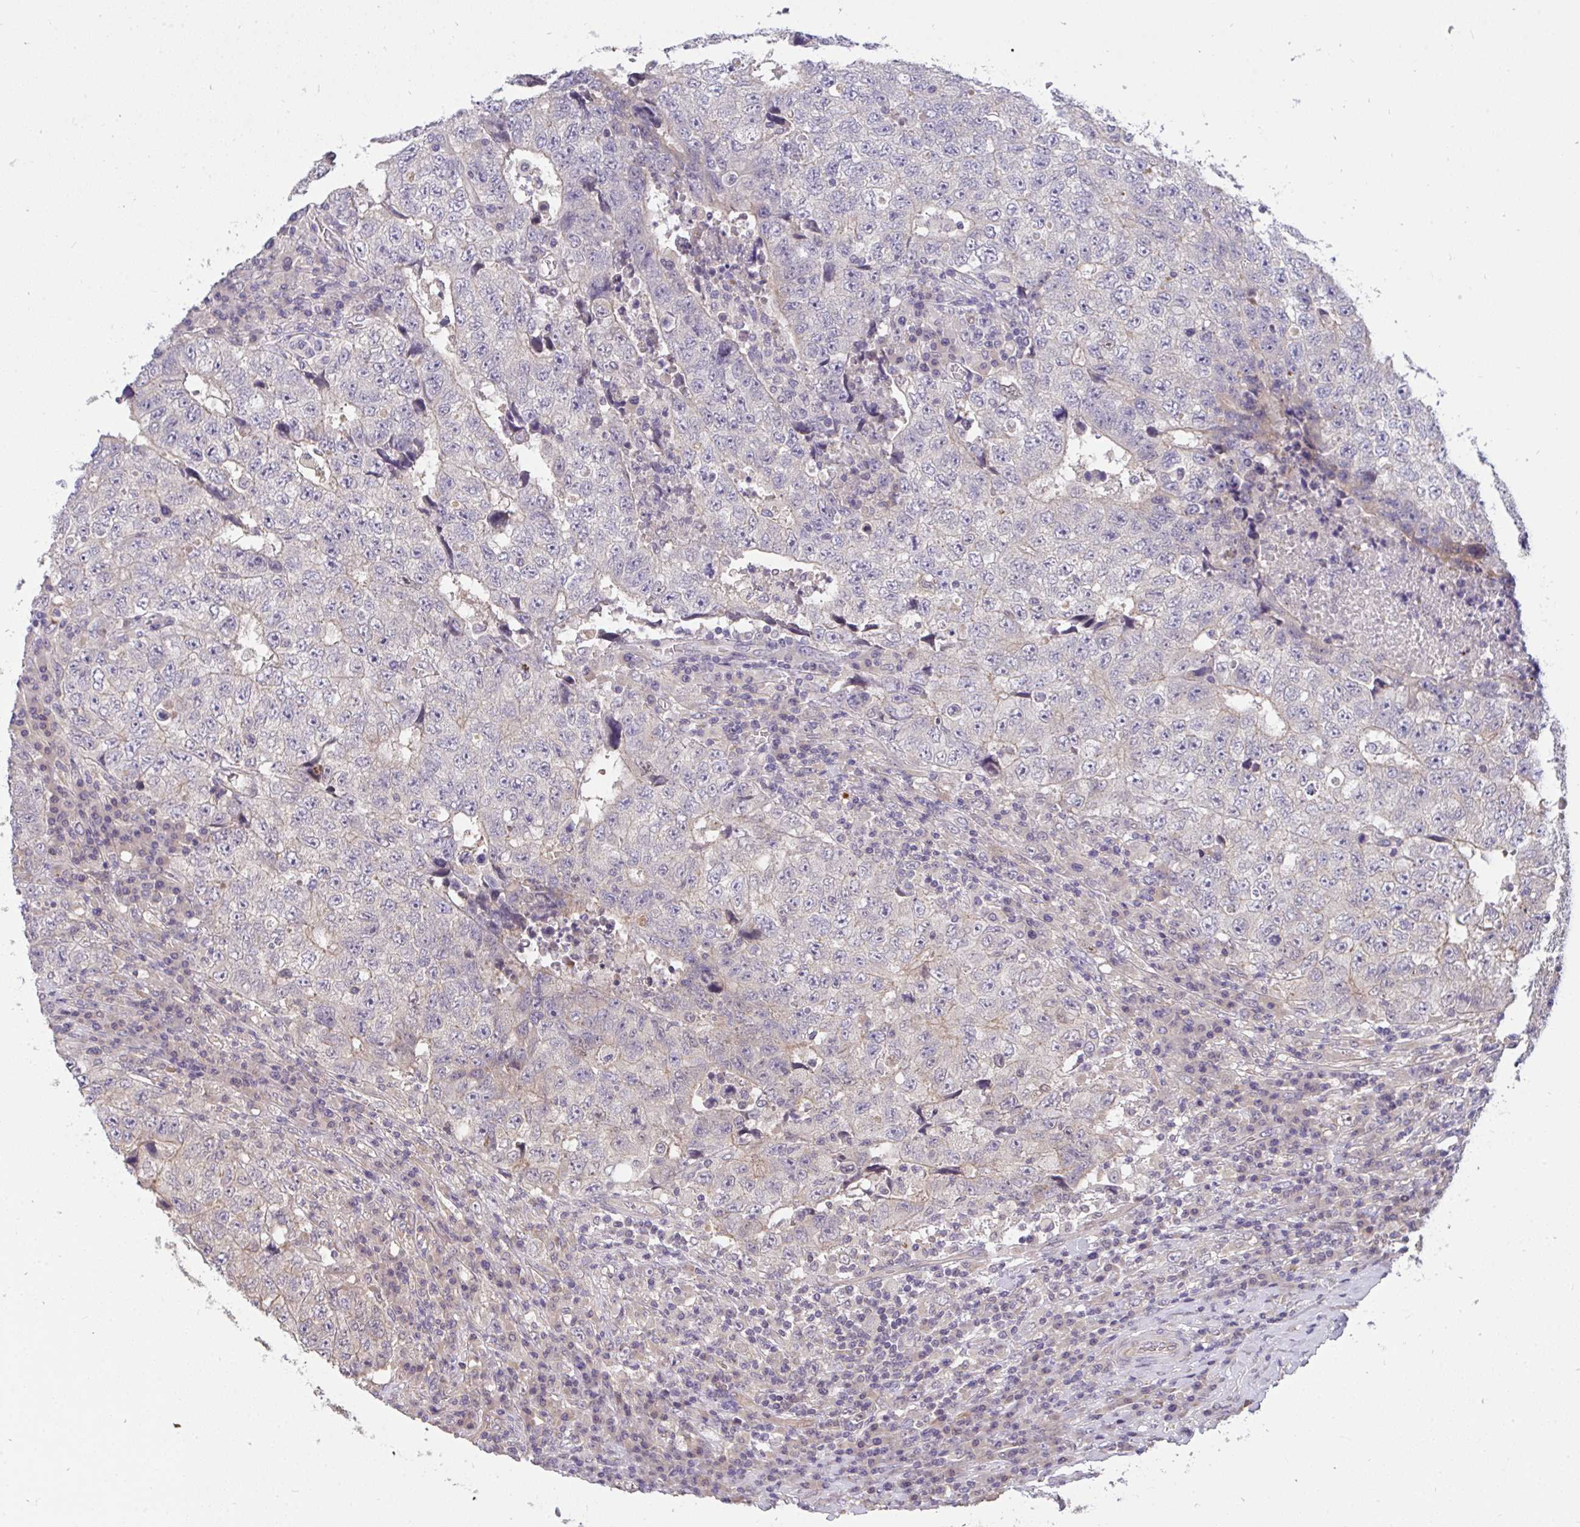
{"staining": {"intensity": "negative", "quantity": "none", "location": "none"}, "tissue": "testis cancer", "cell_type": "Tumor cells", "image_type": "cancer", "snomed": [{"axis": "morphology", "description": "Necrosis, NOS"}, {"axis": "morphology", "description": "Carcinoma, Embryonal, NOS"}, {"axis": "topography", "description": "Testis"}], "caption": "High power microscopy micrograph of an immunohistochemistry (IHC) image of testis cancer, revealing no significant expression in tumor cells.", "gene": "C19orf54", "patient": {"sex": "male", "age": 19}}